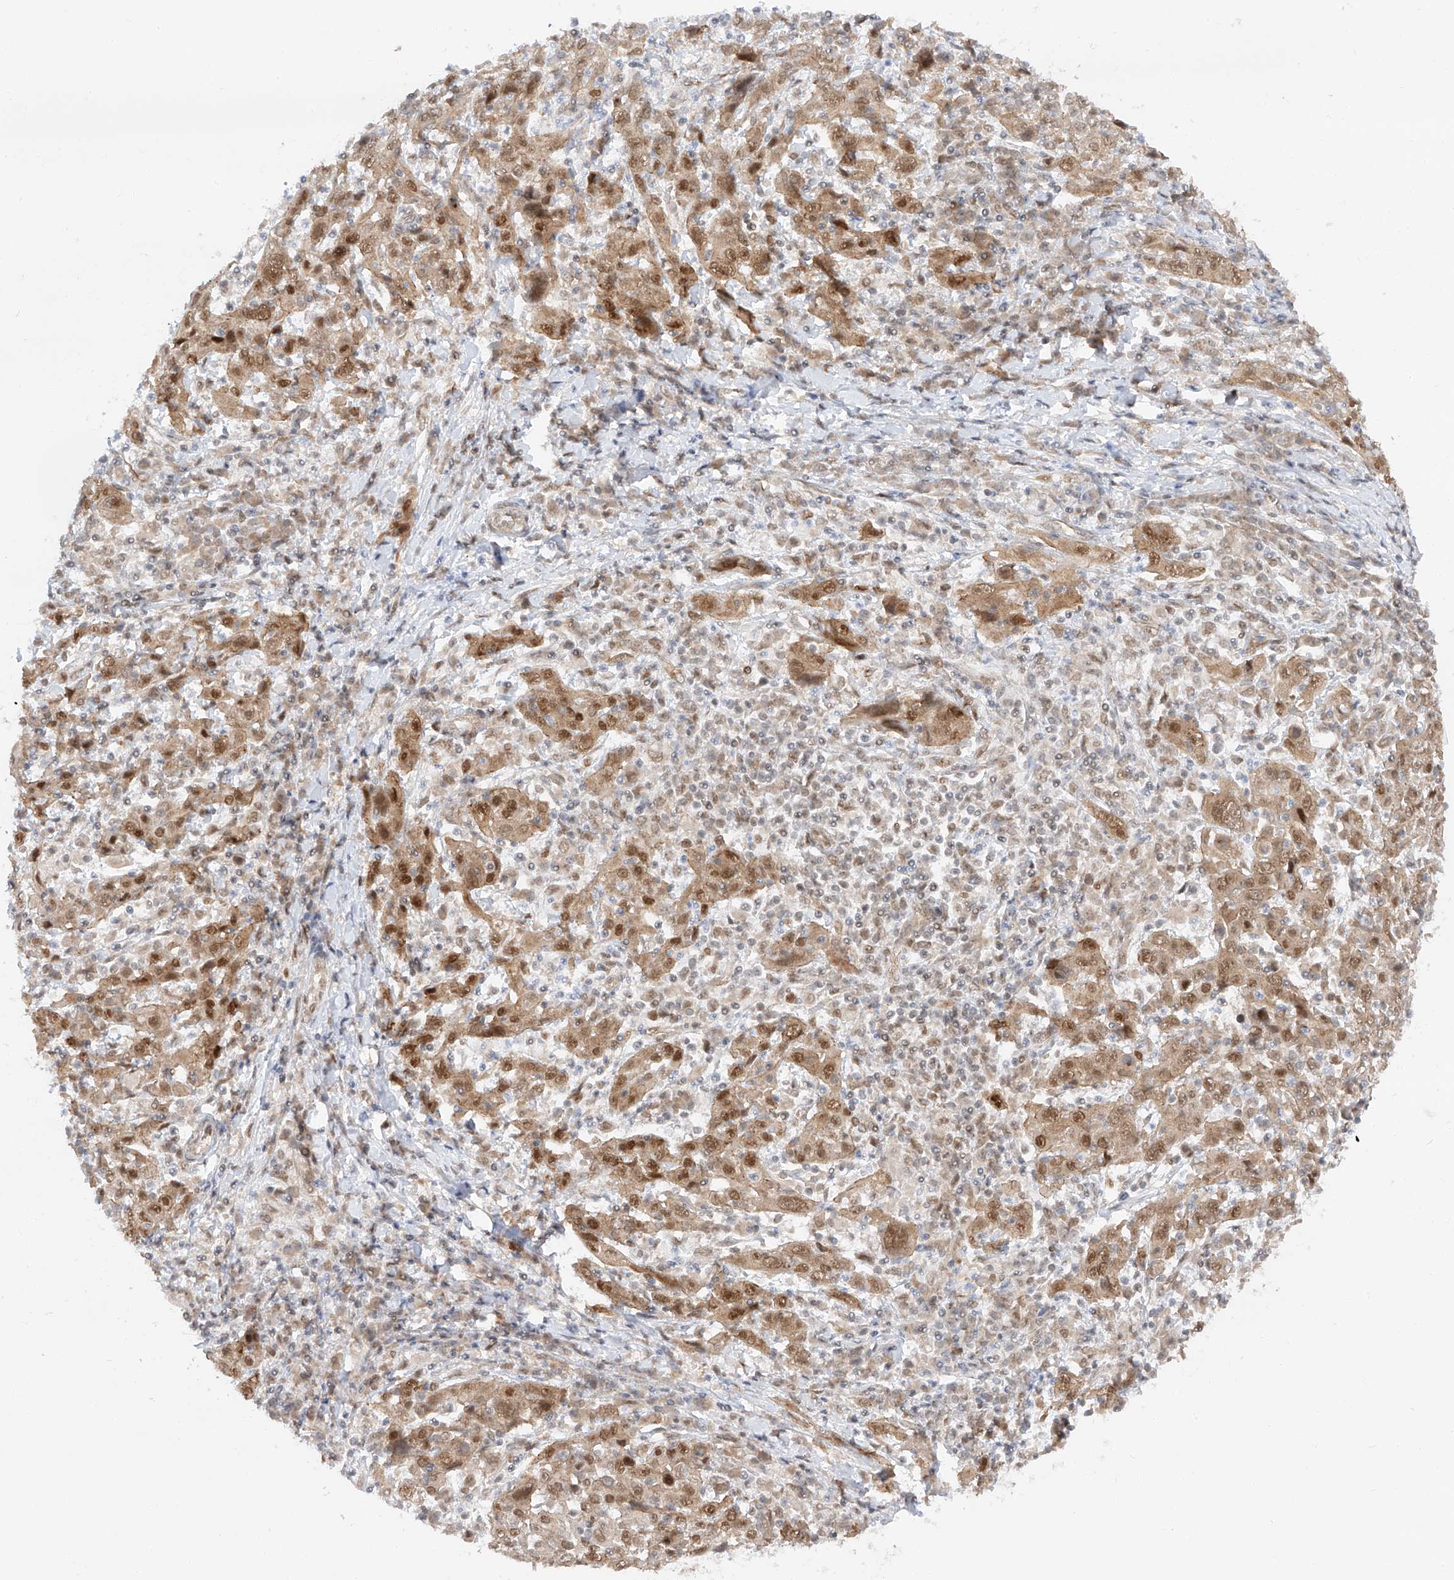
{"staining": {"intensity": "moderate", "quantity": ">75%", "location": "cytoplasmic/membranous,nuclear"}, "tissue": "cervical cancer", "cell_type": "Tumor cells", "image_type": "cancer", "snomed": [{"axis": "morphology", "description": "Squamous cell carcinoma, NOS"}, {"axis": "topography", "description": "Cervix"}], "caption": "Tumor cells display medium levels of moderate cytoplasmic/membranous and nuclear expression in approximately >75% of cells in cervical cancer.", "gene": "POGK", "patient": {"sex": "female", "age": 46}}